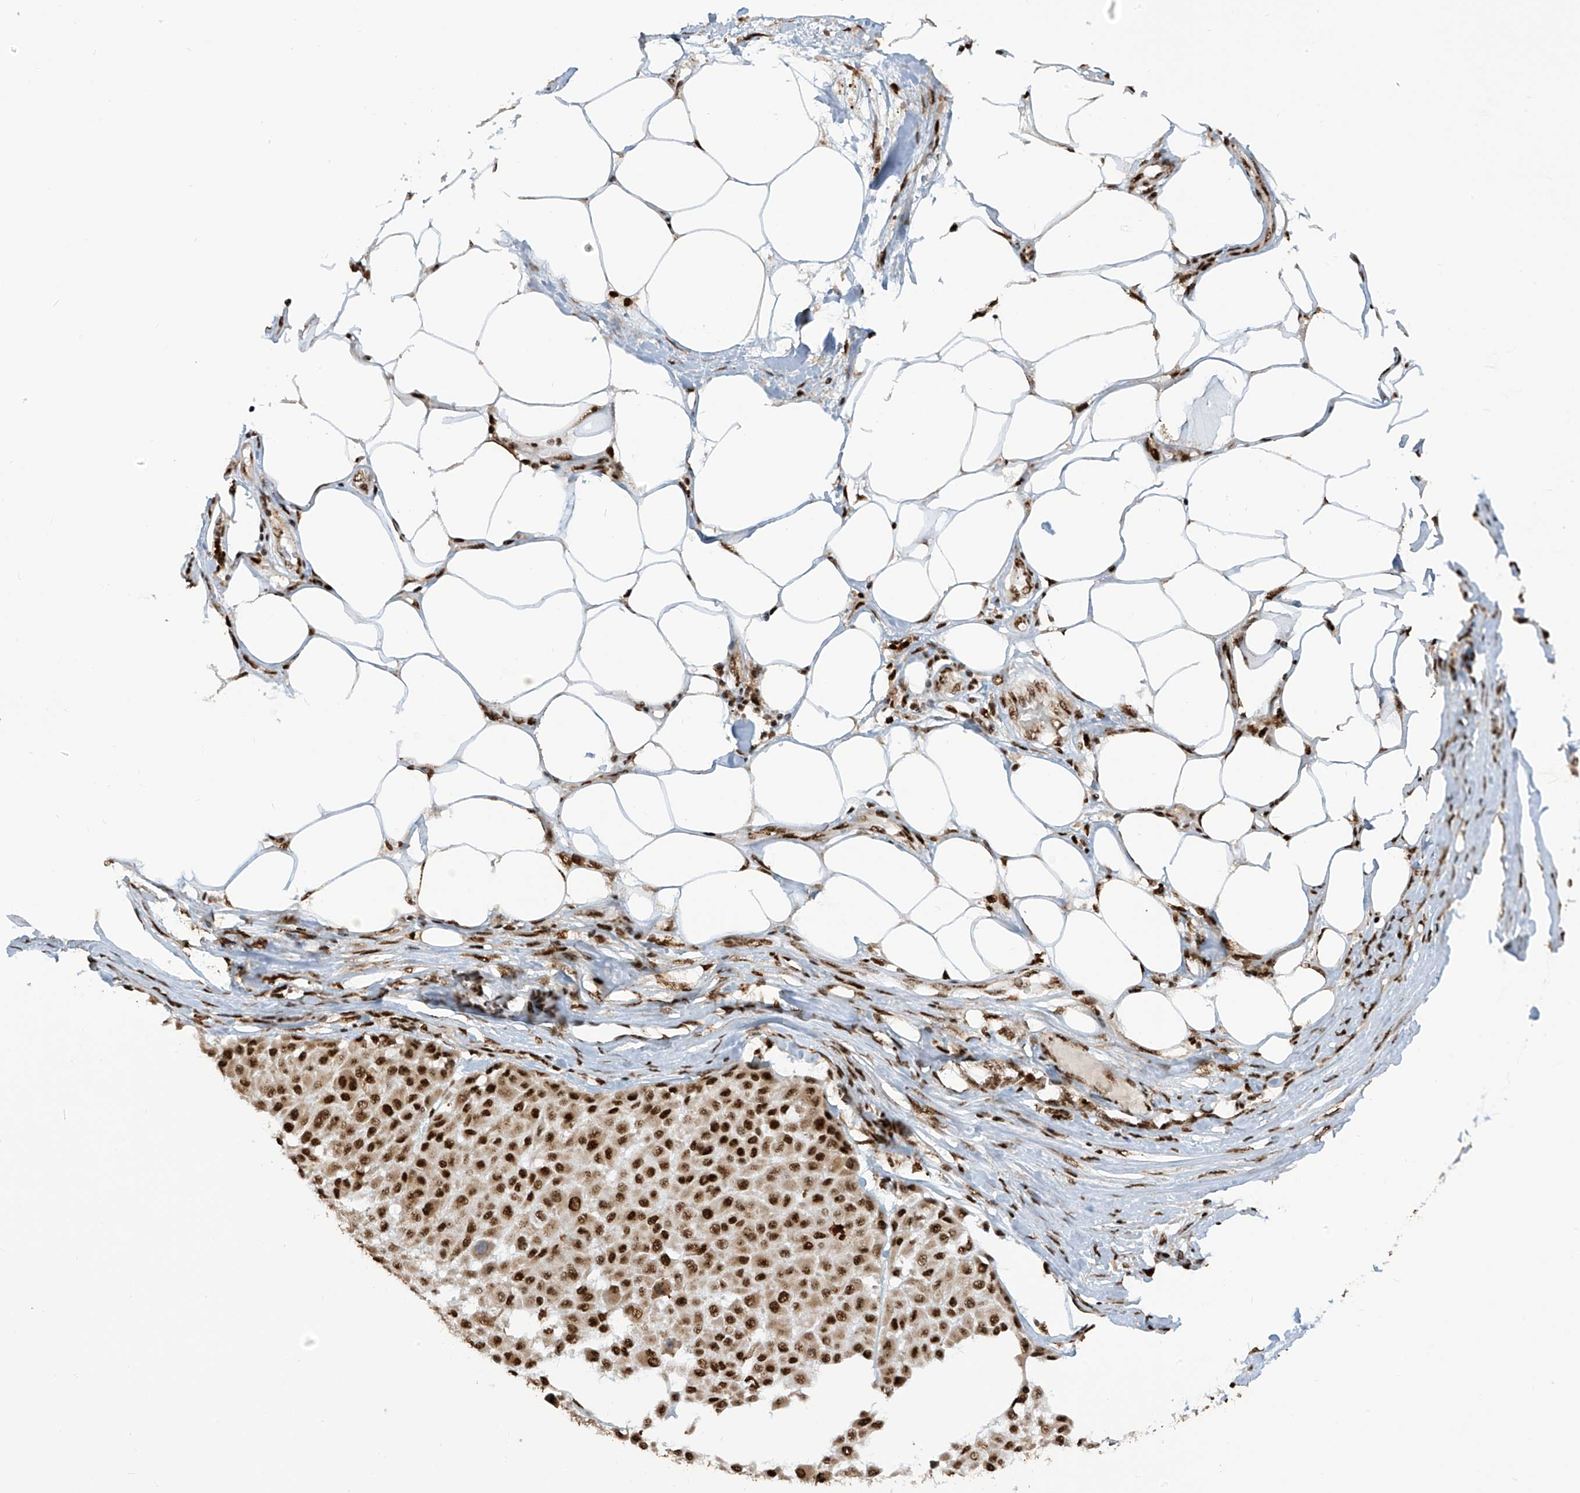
{"staining": {"intensity": "strong", "quantity": ">75%", "location": "nuclear"}, "tissue": "melanoma", "cell_type": "Tumor cells", "image_type": "cancer", "snomed": [{"axis": "morphology", "description": "Malignant melanoma, Metastatic site"}, {"axis": "topography", "description": "Soft tissue"}], "caption": "High-power microscopy captured an immunohistochemistry photomicrograph of melanoma, revealing strong nuclear staining in approximately >75% of tumor cells.", "gene": "LBH", "patient": {"sex": "male", "age": 41}}